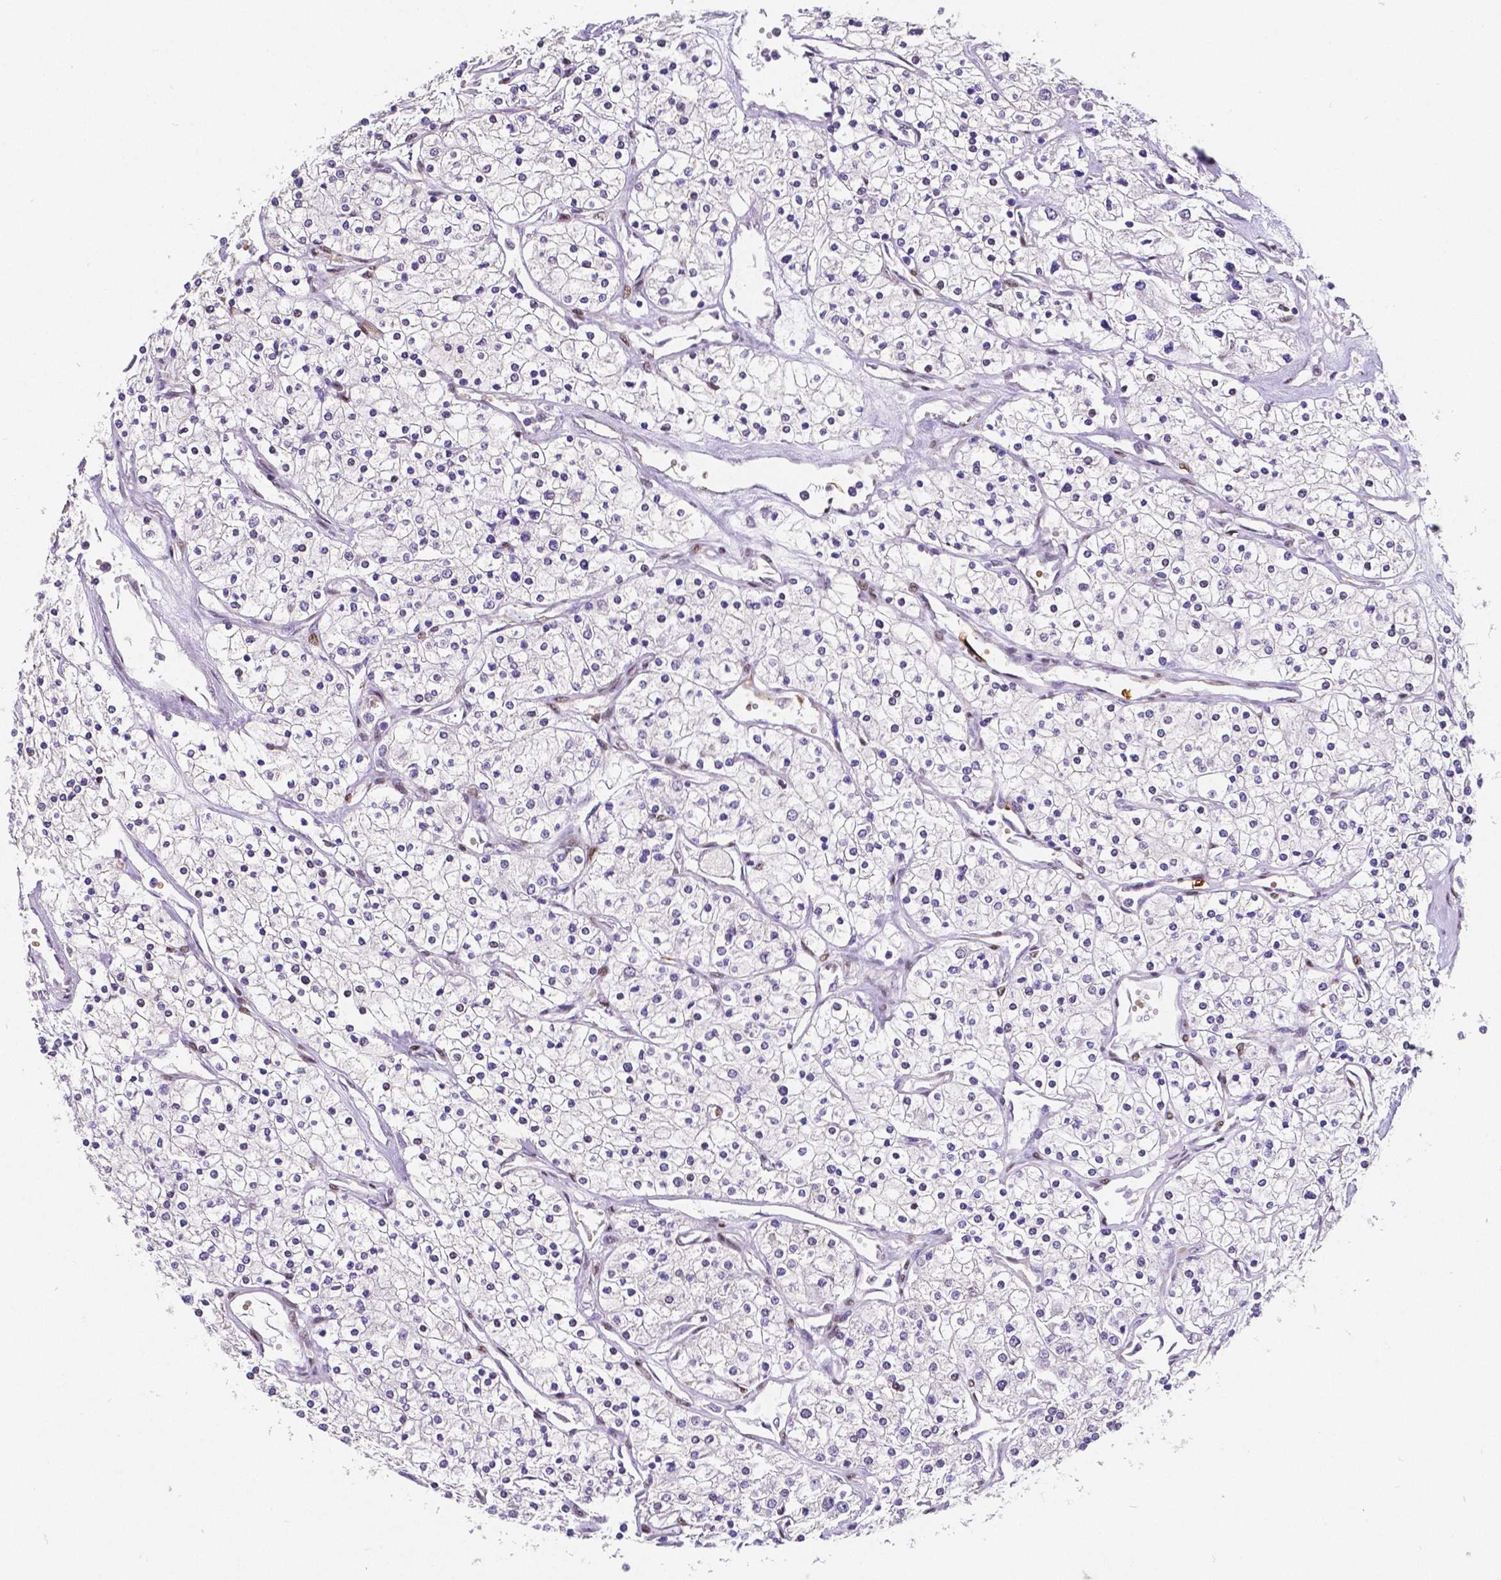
{"staining": {"intensity": "negative", "quantity": "none", "location": "none"}, "tissue": "renal cancer", "cell_type": "Tumor cells", "image_type": "cancer", "snomed": [{"axis": "morphology", "description": "Adenocarcinoma, NOS"}, {"axis": "topography", "description": "Kidney"}], "caption": "Immunohistochemistry image of renal cancer (adenocarcinoma) stained for a protein (brown), which displays no expression in tumor cells.", "gene": "MEF2C", "patient": {"sex": "male", "age": 80}}